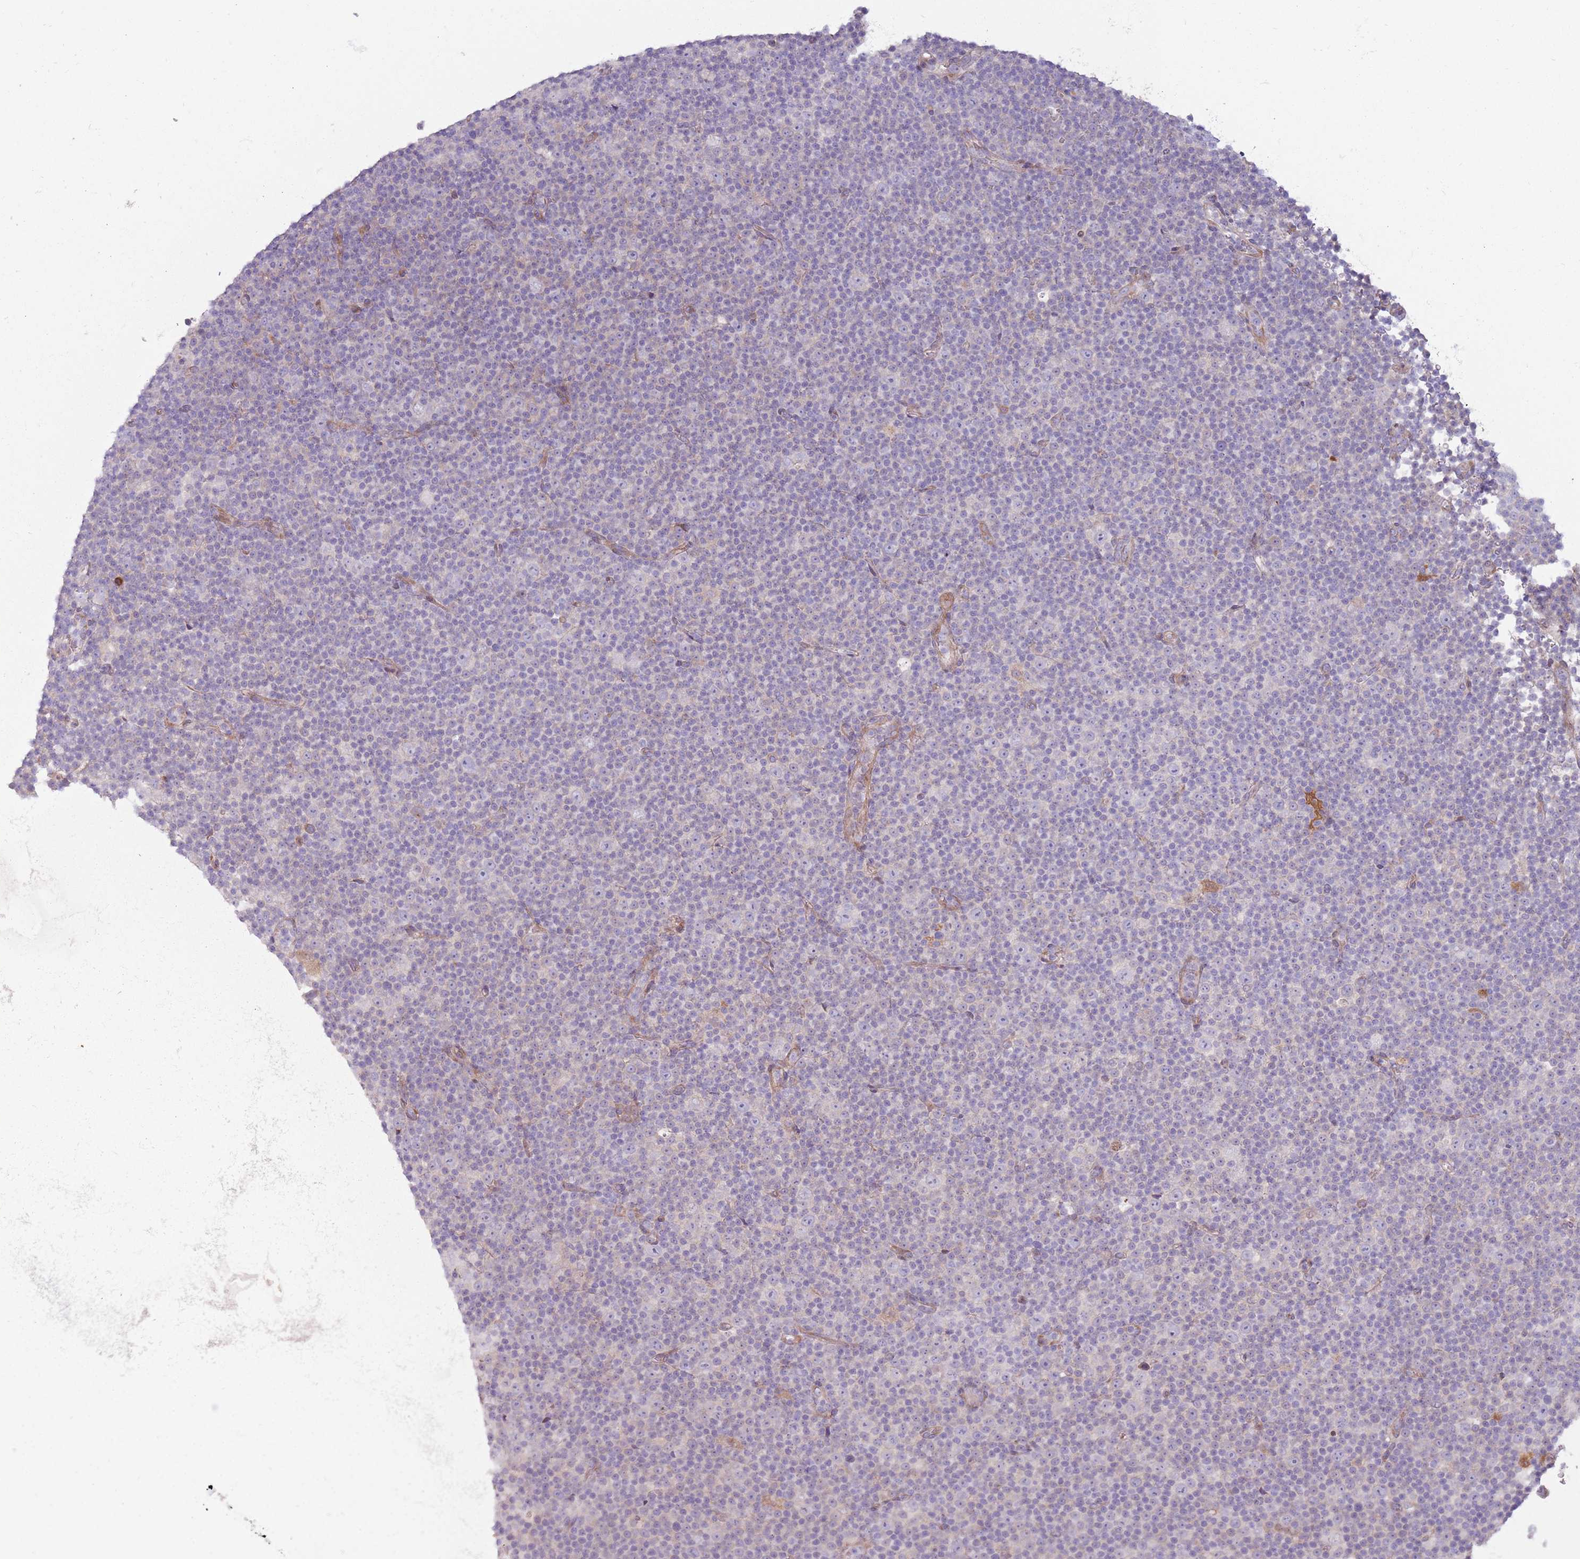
{"staining": {"intensity": "negative", "quantity": "none", "location": "none"}, "tissue": "lymphoma", "cell_type": "Tumor cells", "image_type": "cancer", "snomed": [{"axis": "morphology", "description": "Malignant lymphoma, non-Hodgkin's type, Low grade"}, {"axis": "topography", "description": "Lymph node"}], "caption": "Immunohistochemistry image of human lymphoma stained for a protein (brown), which shows no expression in tumor cells.", "gene": "CCDC150", "patient": {"sex": "female", "age": 67}}